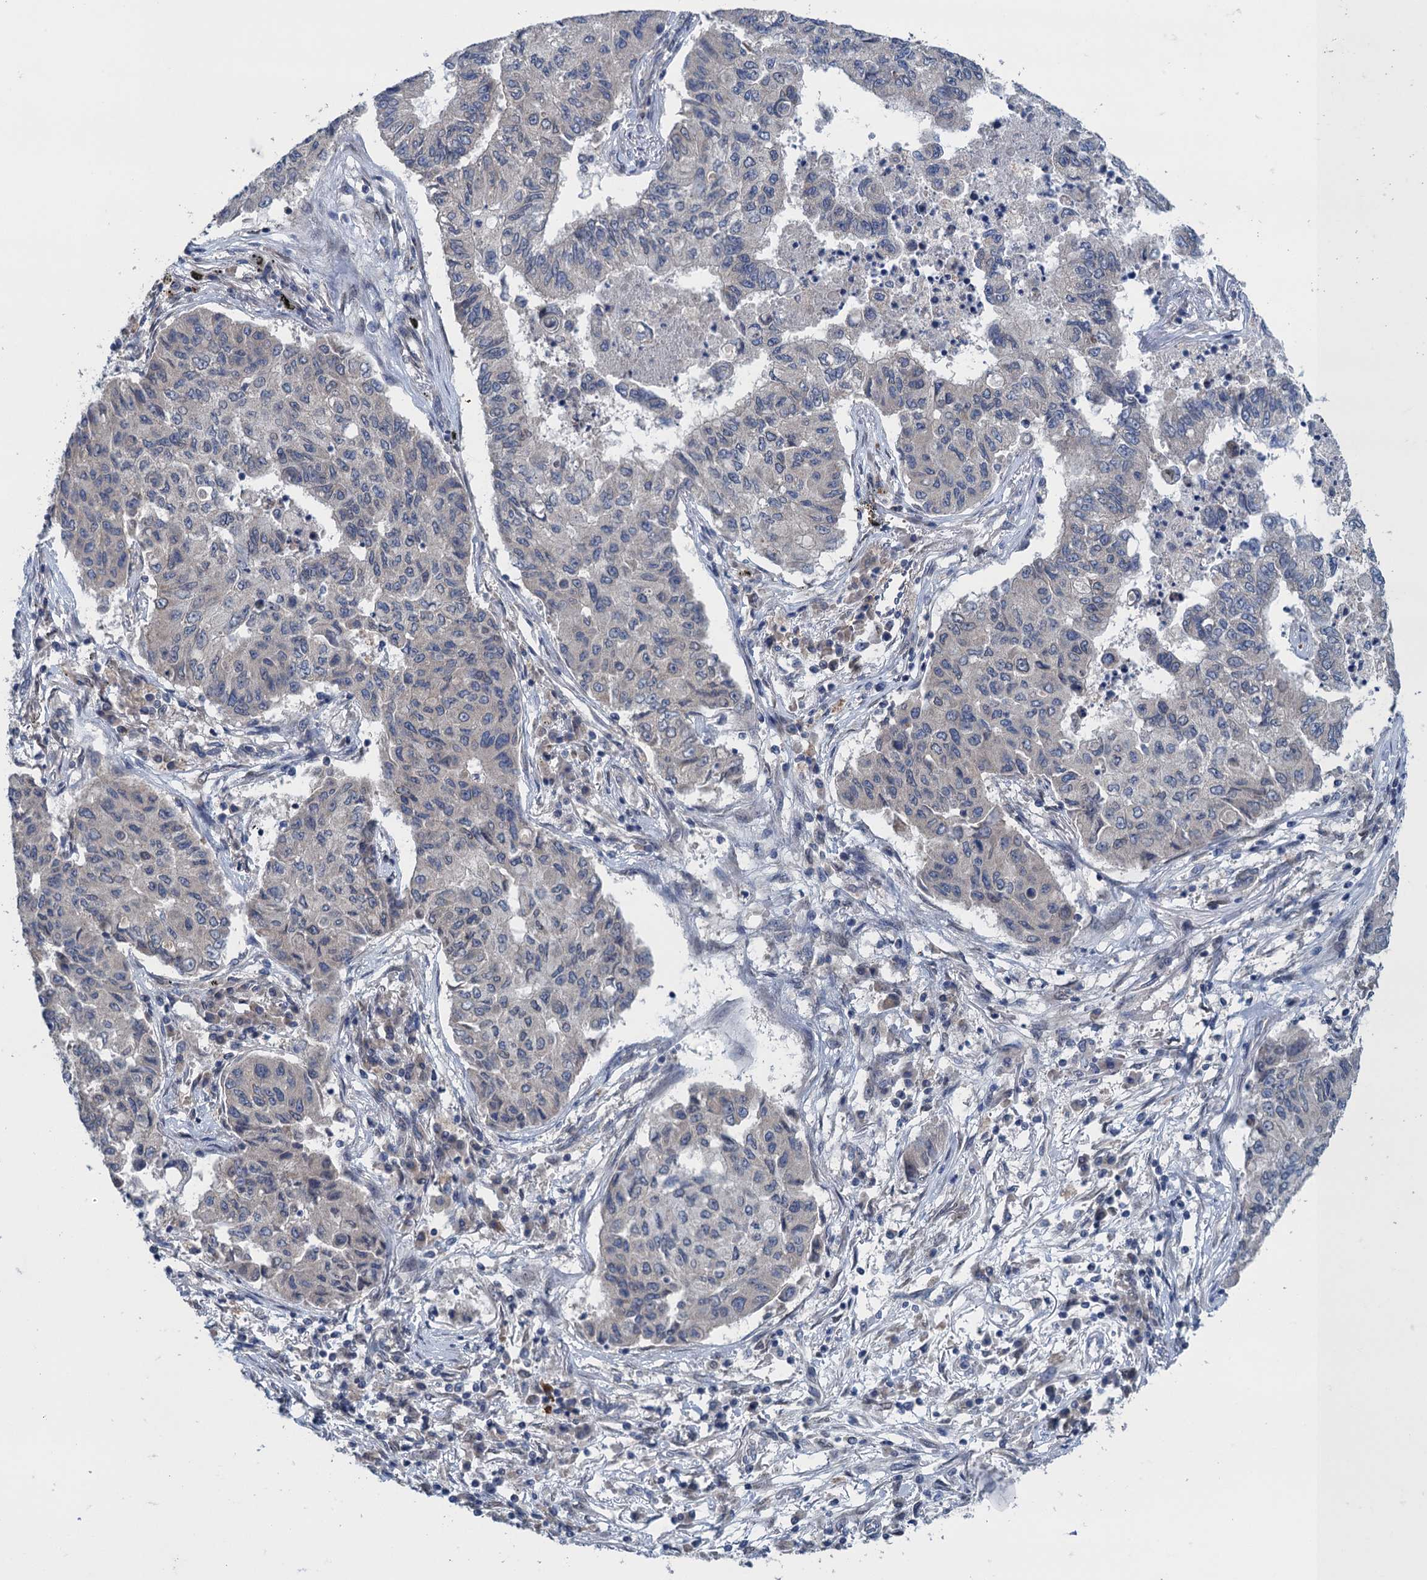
{"staining": {"intensity": "negative", "quantity": "none", "location": "none"}, "tissue": "lung cancer", "cell_type": "Tumor cells", "image_type": "cancer", "snomed": [{"axis": "morphology", "description": "Squamous cell carcinoma, NOS"}, {"axis": "topography", "description": "Lung"}], "caption": "A high-resolution photomicrograph shows immunohistochemistry (IHC) staining of lung cancer (squamous cell carcinoma), which exhibits no significant expression in tumor cells.", "gene": "CTU2", "patient": {"sex": "male", "age": 74}}